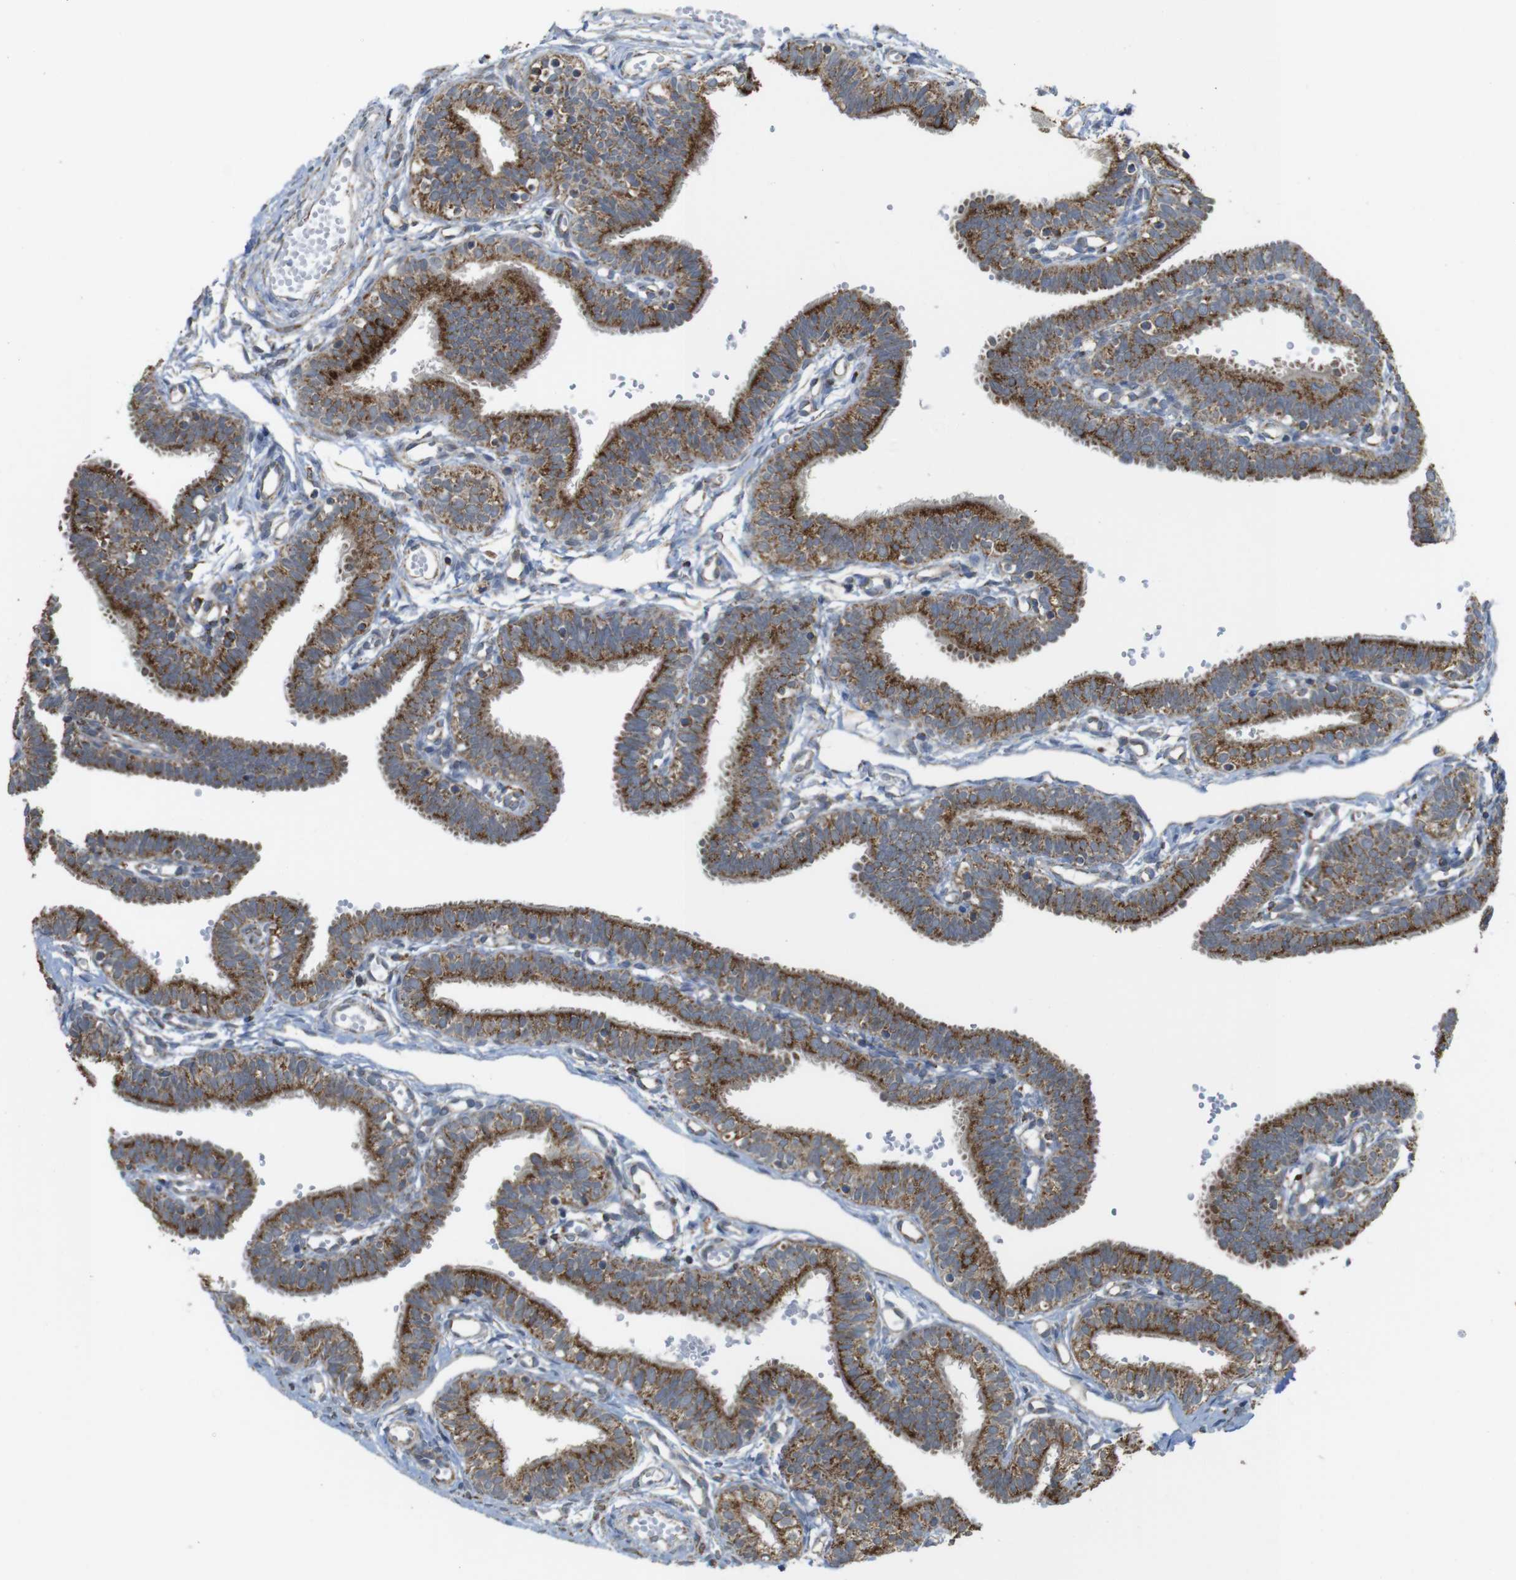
{"staining": {"intensity": "strong", "quantity": ">75%", "location": "cytoplasmic/membranous"}, "tissue": "fallopian tube", "cell_type": "Glandular cells", "image_type": "normal", "snomed": [{"axis": "morphology", "description": "Normal tissue, NOS"}, {"axis": "topography", "description": "Fallopian tube"}, {"axis": "topography", "description": "Placenta"}], "caption": "Protein expression analysis of benign fallopian tube exhibits strong cytoplasmic/membranous positivity in about >75% of glandular cells.", "gene": "CALHM2", "patient": {"sex": "female", "age": 34}}